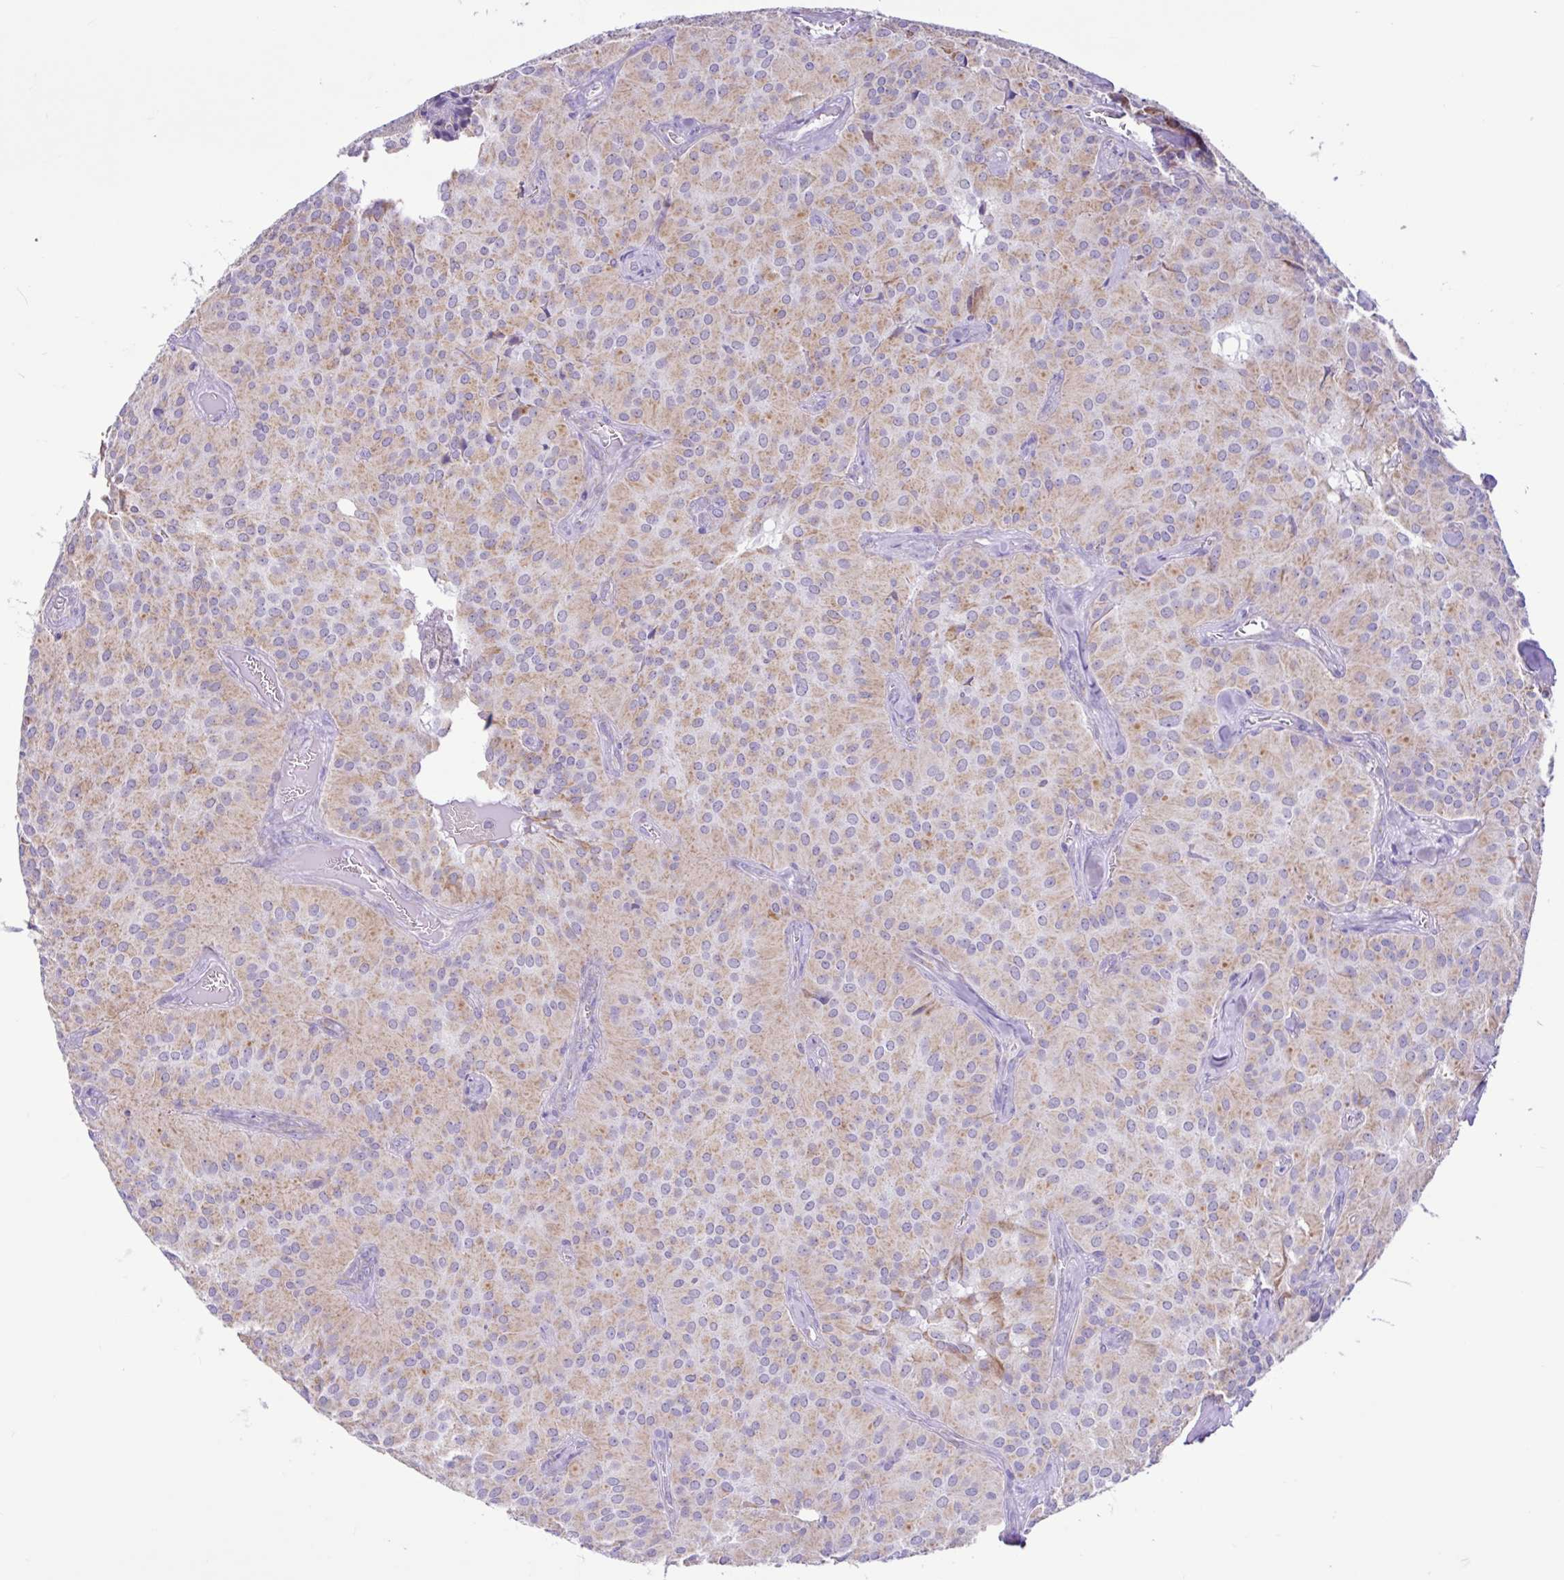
{"staining": {"intensity": "weak", "quantity": ">75%", "location": "cytoplasmic/membranous"}, "tissue": "glioma", "cell_type": "Tumor cells", "image_type": "cancer", "snomed": [{"axis": "morphology", "description": "Glioma, malignant, Low grade"}, {"axis": "topography", "description": "Brain"}], "caption": "Protein expression analysis of malignant glioma (low-grade) reveals weak cytoplasmic/membranous staining in about >75% of tumor cells.", "gene": "NDUFS2", "patient": {"sex": "male", "age": 42}}